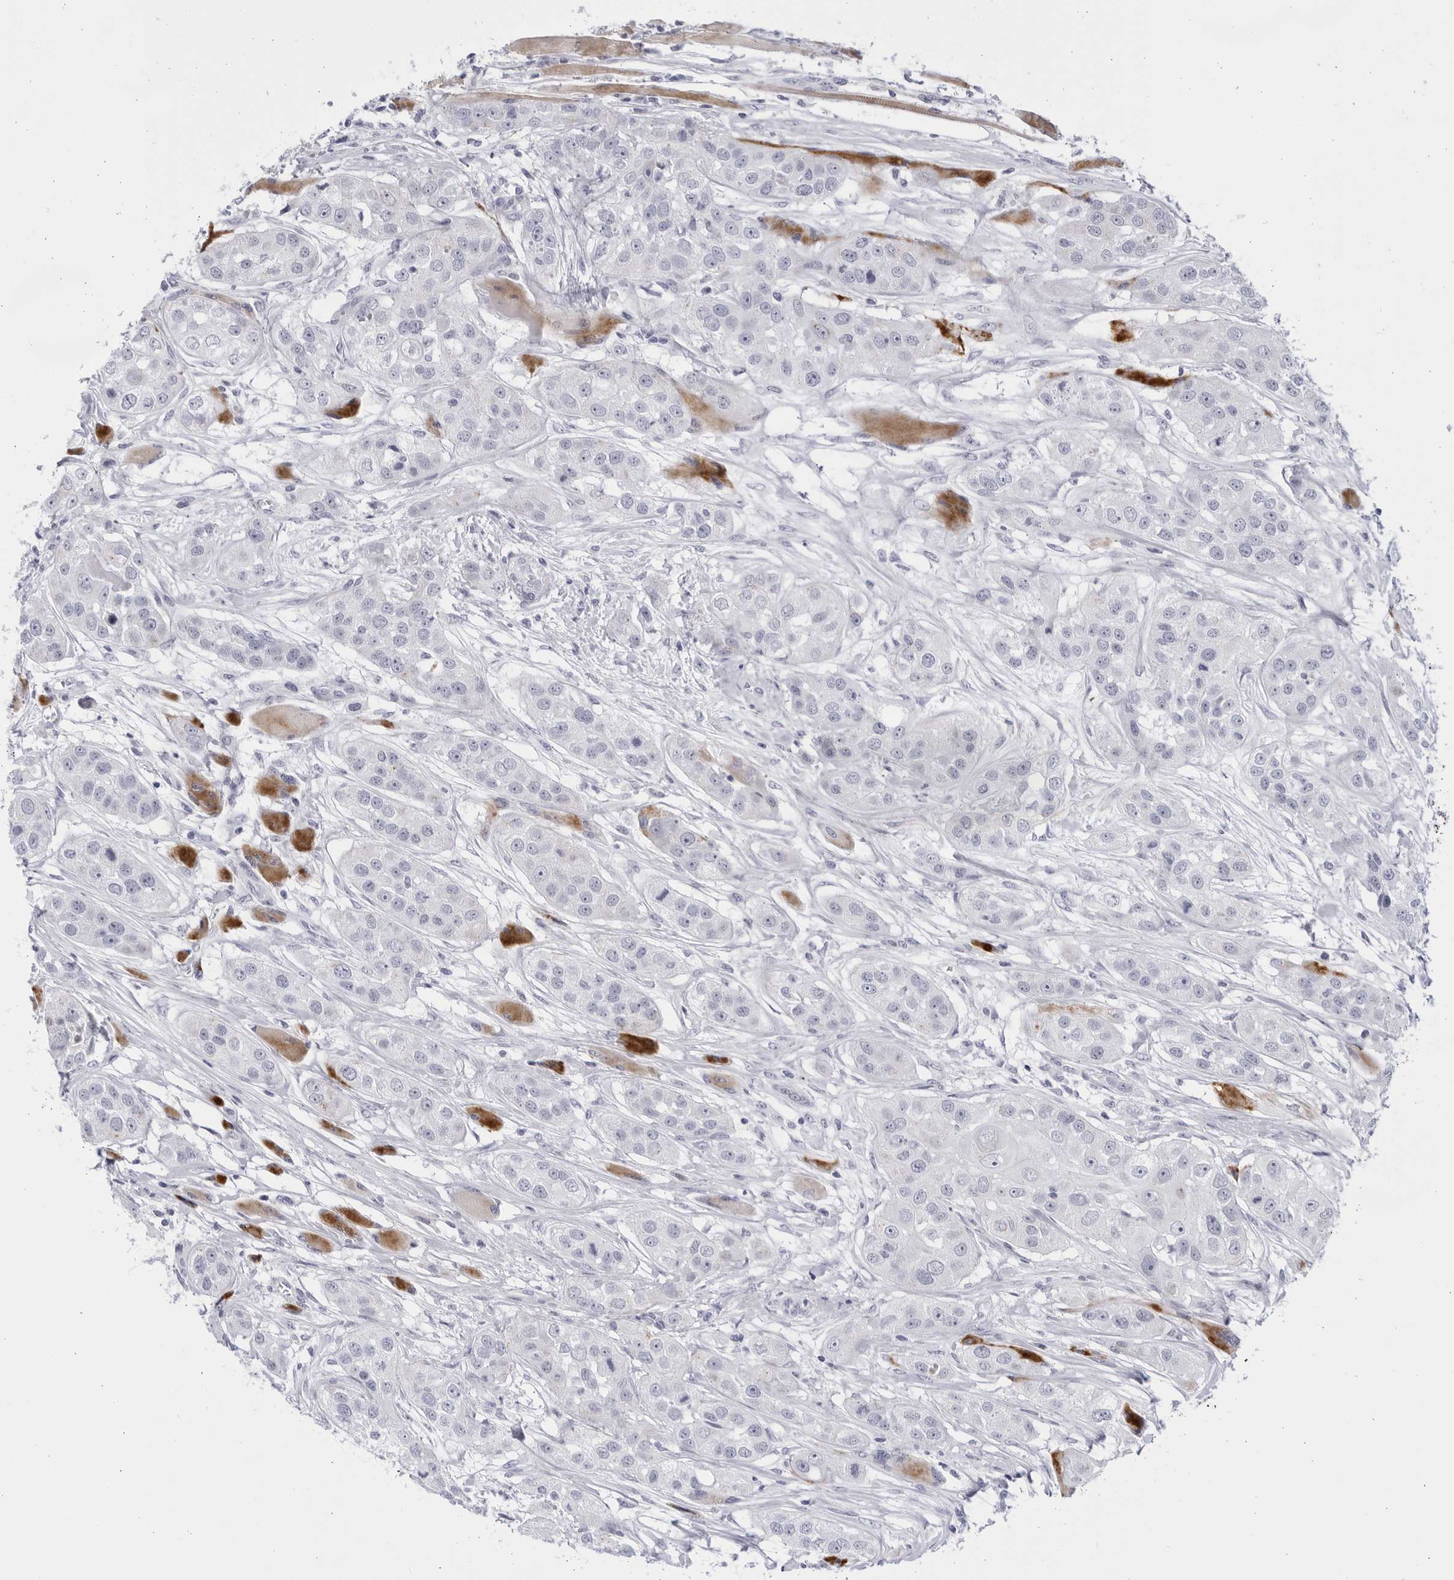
{"staining": {"intensity": "negative", "quantity": "none", "location": "none"}, "tissue": "head and neck cancer", "cell_type": "Tumor cells", "image_type": "cancer", "snomed": [{"axis": "morphology", "description": "Normal tissue, NOS"}, {"axis": "morphology", "description": "Squamous cell carcinoma, NOS"}, {"axis": "topography", "description": "Skeletal muscle"}, {"axis": "topography", "description": "Head-Neck"}], "caption": "The photomicrograph shows no staining of tumor cells in head and neck cancer (squamous cell carcinoma). Nuclei are stained in blue.", "gene": "CCDC181", "patient": {"sex": "male", "age": 51}}